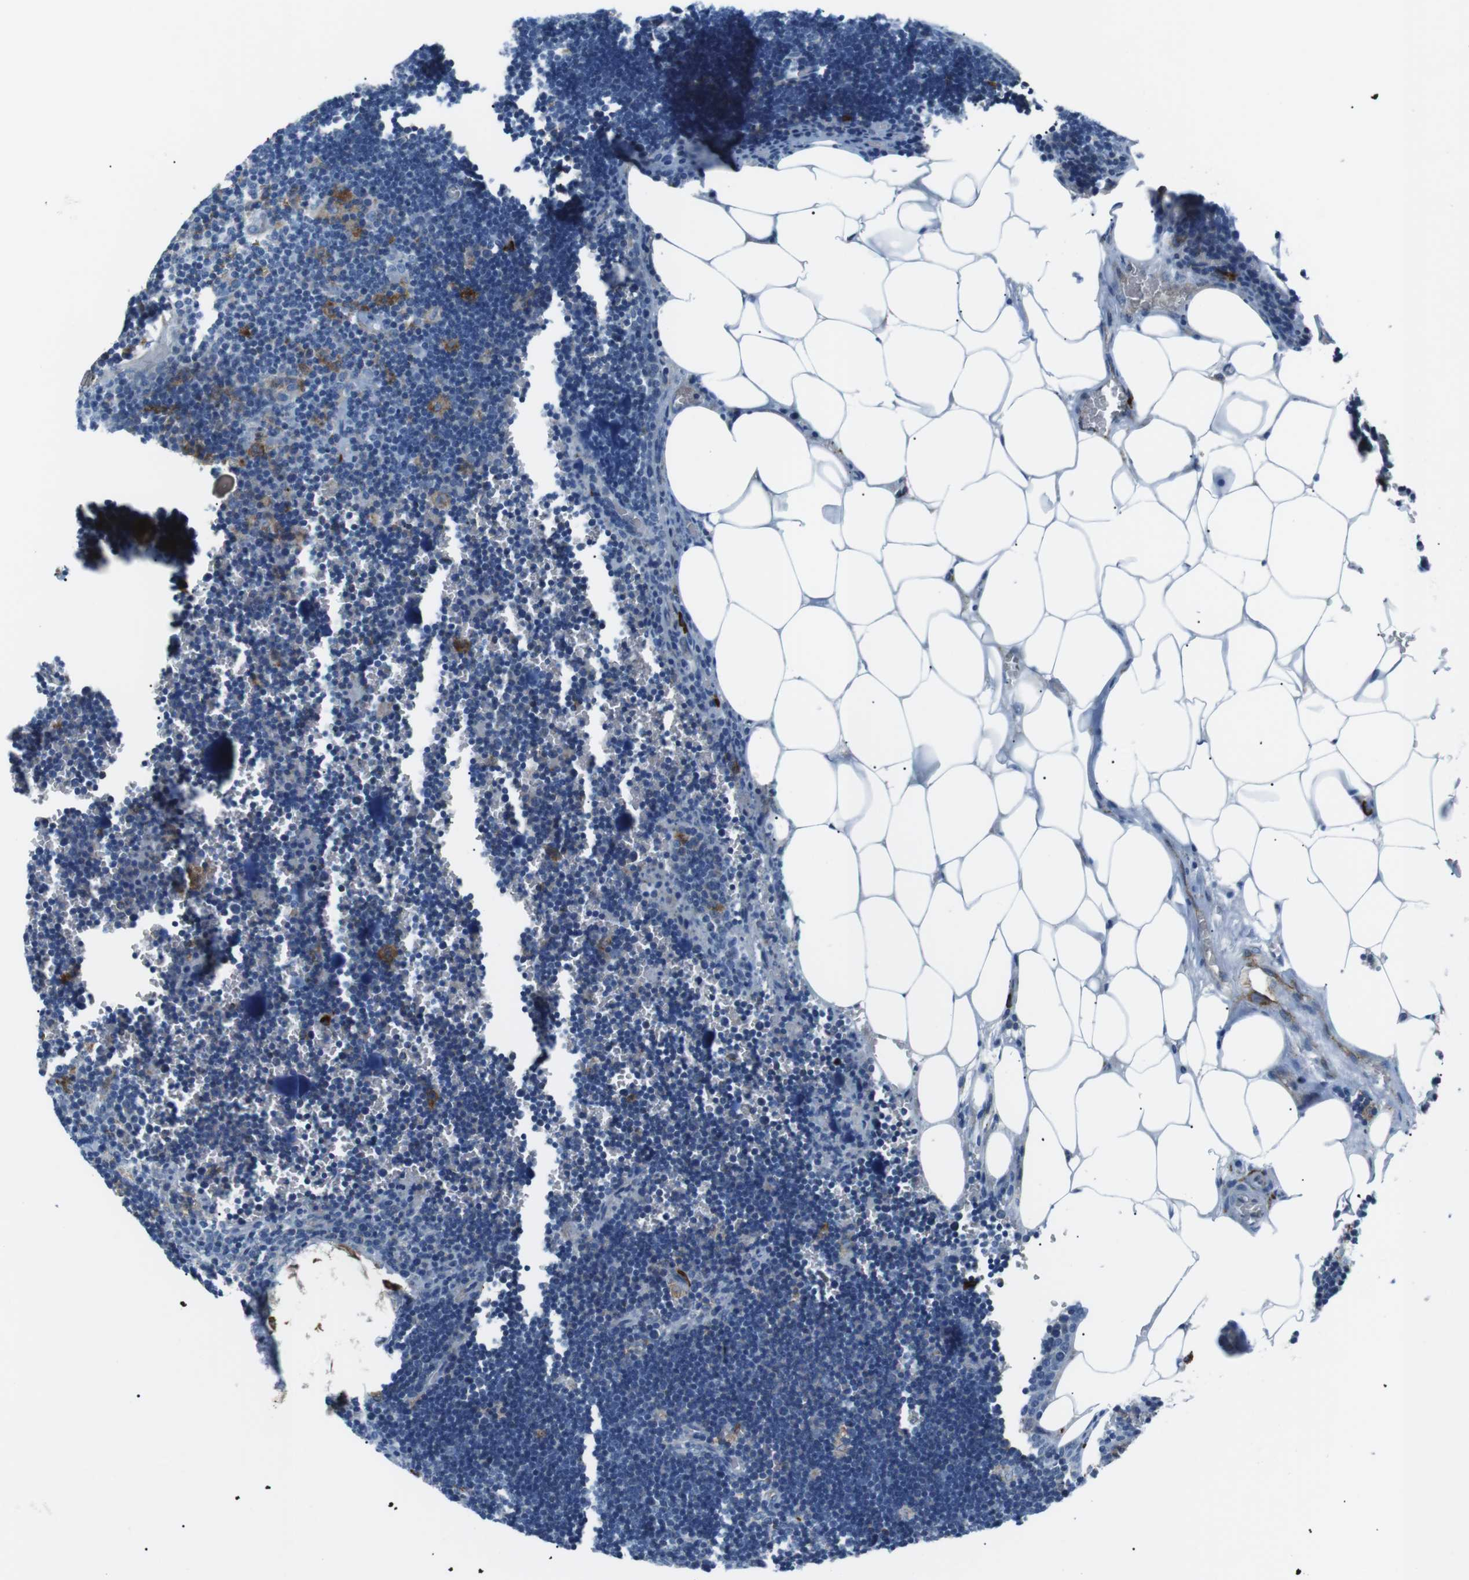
{"staining": {"intensity": "weak", "quantity": "<25%", "location": "cytoplasmic/membranous"}, "tissue": "lymph node", "cell_type": "Germinal center cells", "image_type": "normal", "snomed": [{"axis": "morphology", "description": "Normal tissue, NOS"}, {"axis": "topography", "description": "Lymph node"}], "caption": "DAB immunohistochemical staining of unremarkable lymph node shows no significant expression in germinal center cells. (Brightfield microscopy of DAB immunohistochemistry at high magnification).", "gene": "CSF2RA", "patient": {"sex": "male", "age": 33}}